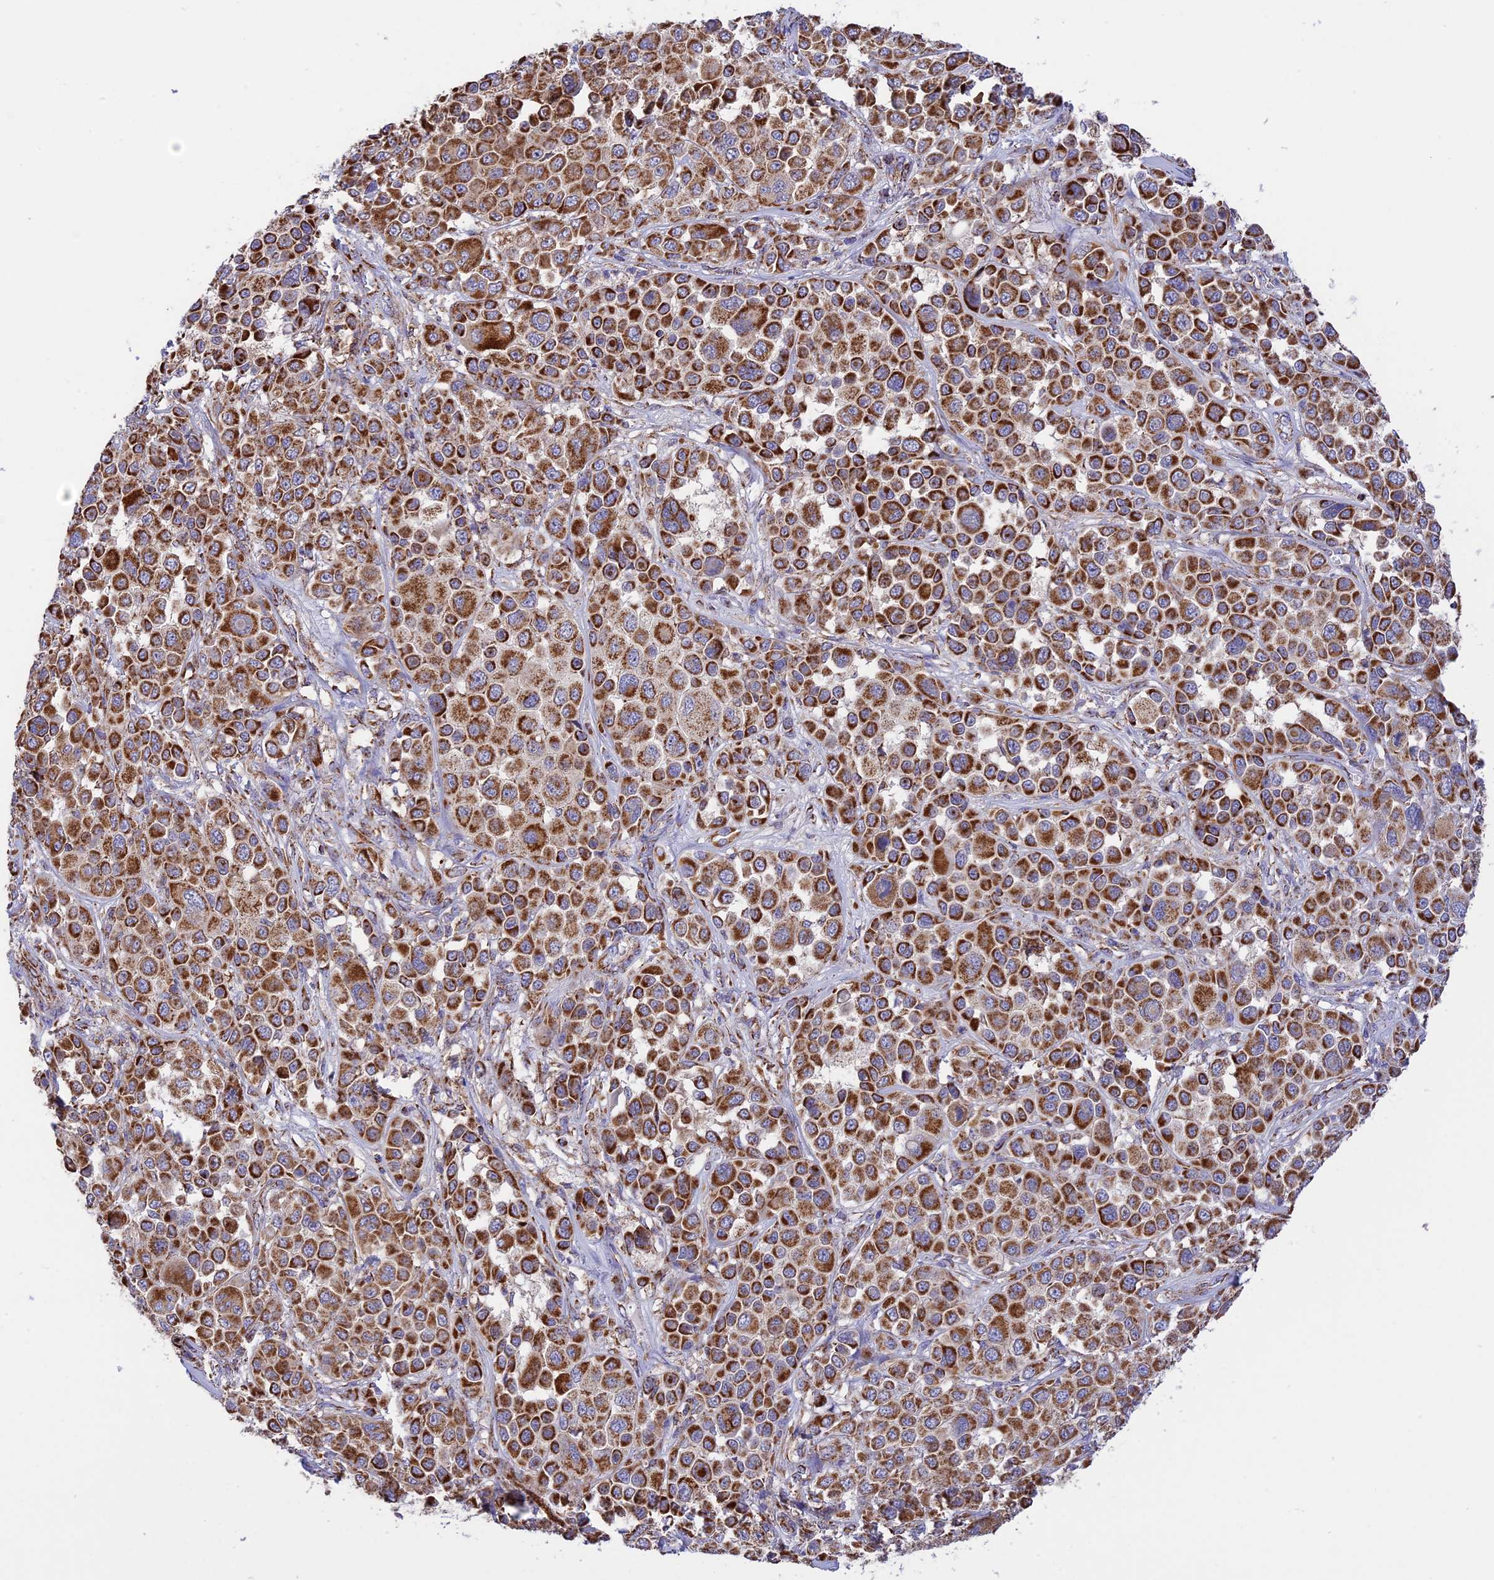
{"staining": {"intensity": "strong", "quantity": ">75%", "location": "cytoplasmic/membranous"}, "tissue": "melanoma", "cell_type": "Tumor cells", "image_type": "cancer", "snomed": [{"axis": "morphology", "description": "Malignant melanoma, NOS"}, {"axis": "topography", "description": "Skin of trunk"}], "caption": "A high-resolution photomicrograph shows IHC staining of melanoma, which displays strong cytoplasmic/membranous positivity in approximately >75% of tumor cells. The staining was performed using DAB to visualize the protein expression in brown, while the nuclei were stained in blue with hematoxylin (Magnification: 20x).", "gene": "TTC4", "patient": {"sex": "male", "age": 71}}